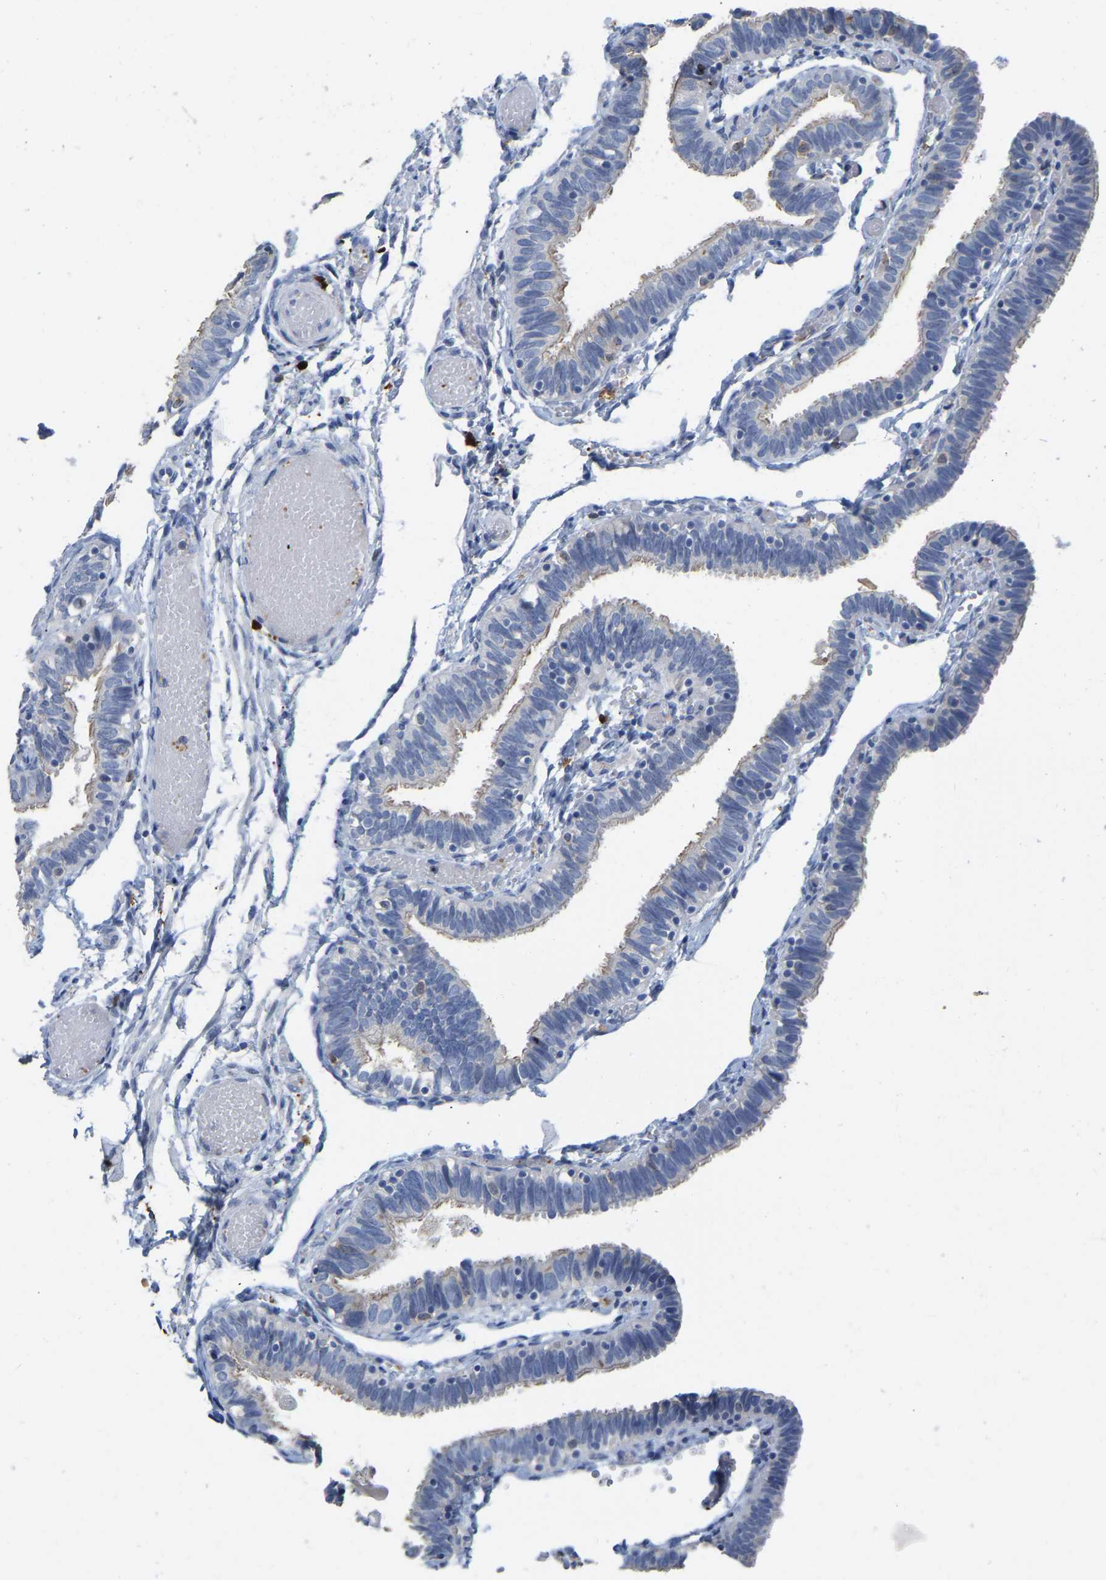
{"staining": {"intensity": "negative", "quantity": "none", "location": "none"}, "tissue": "fallopian tube", "cell_type": "Glandular cells", "image_type": "normal", "snomed": [{"axis": "morphology", "description": "Normal tissue, NOS"}, {"axis": "topography", "description": "Fallopian tube"}], "caption": "Immunohistochemistry image of benign fallopian tube: human fallopian tube stained with DAB (3,3'-diaminobenzidine) shows no significant protein staining in glandular cells. (Brightfield microscopy of DAB IHC at high magnification).", "gene": "ULBP2", "patient": {"sex": "female", "age": 46}}